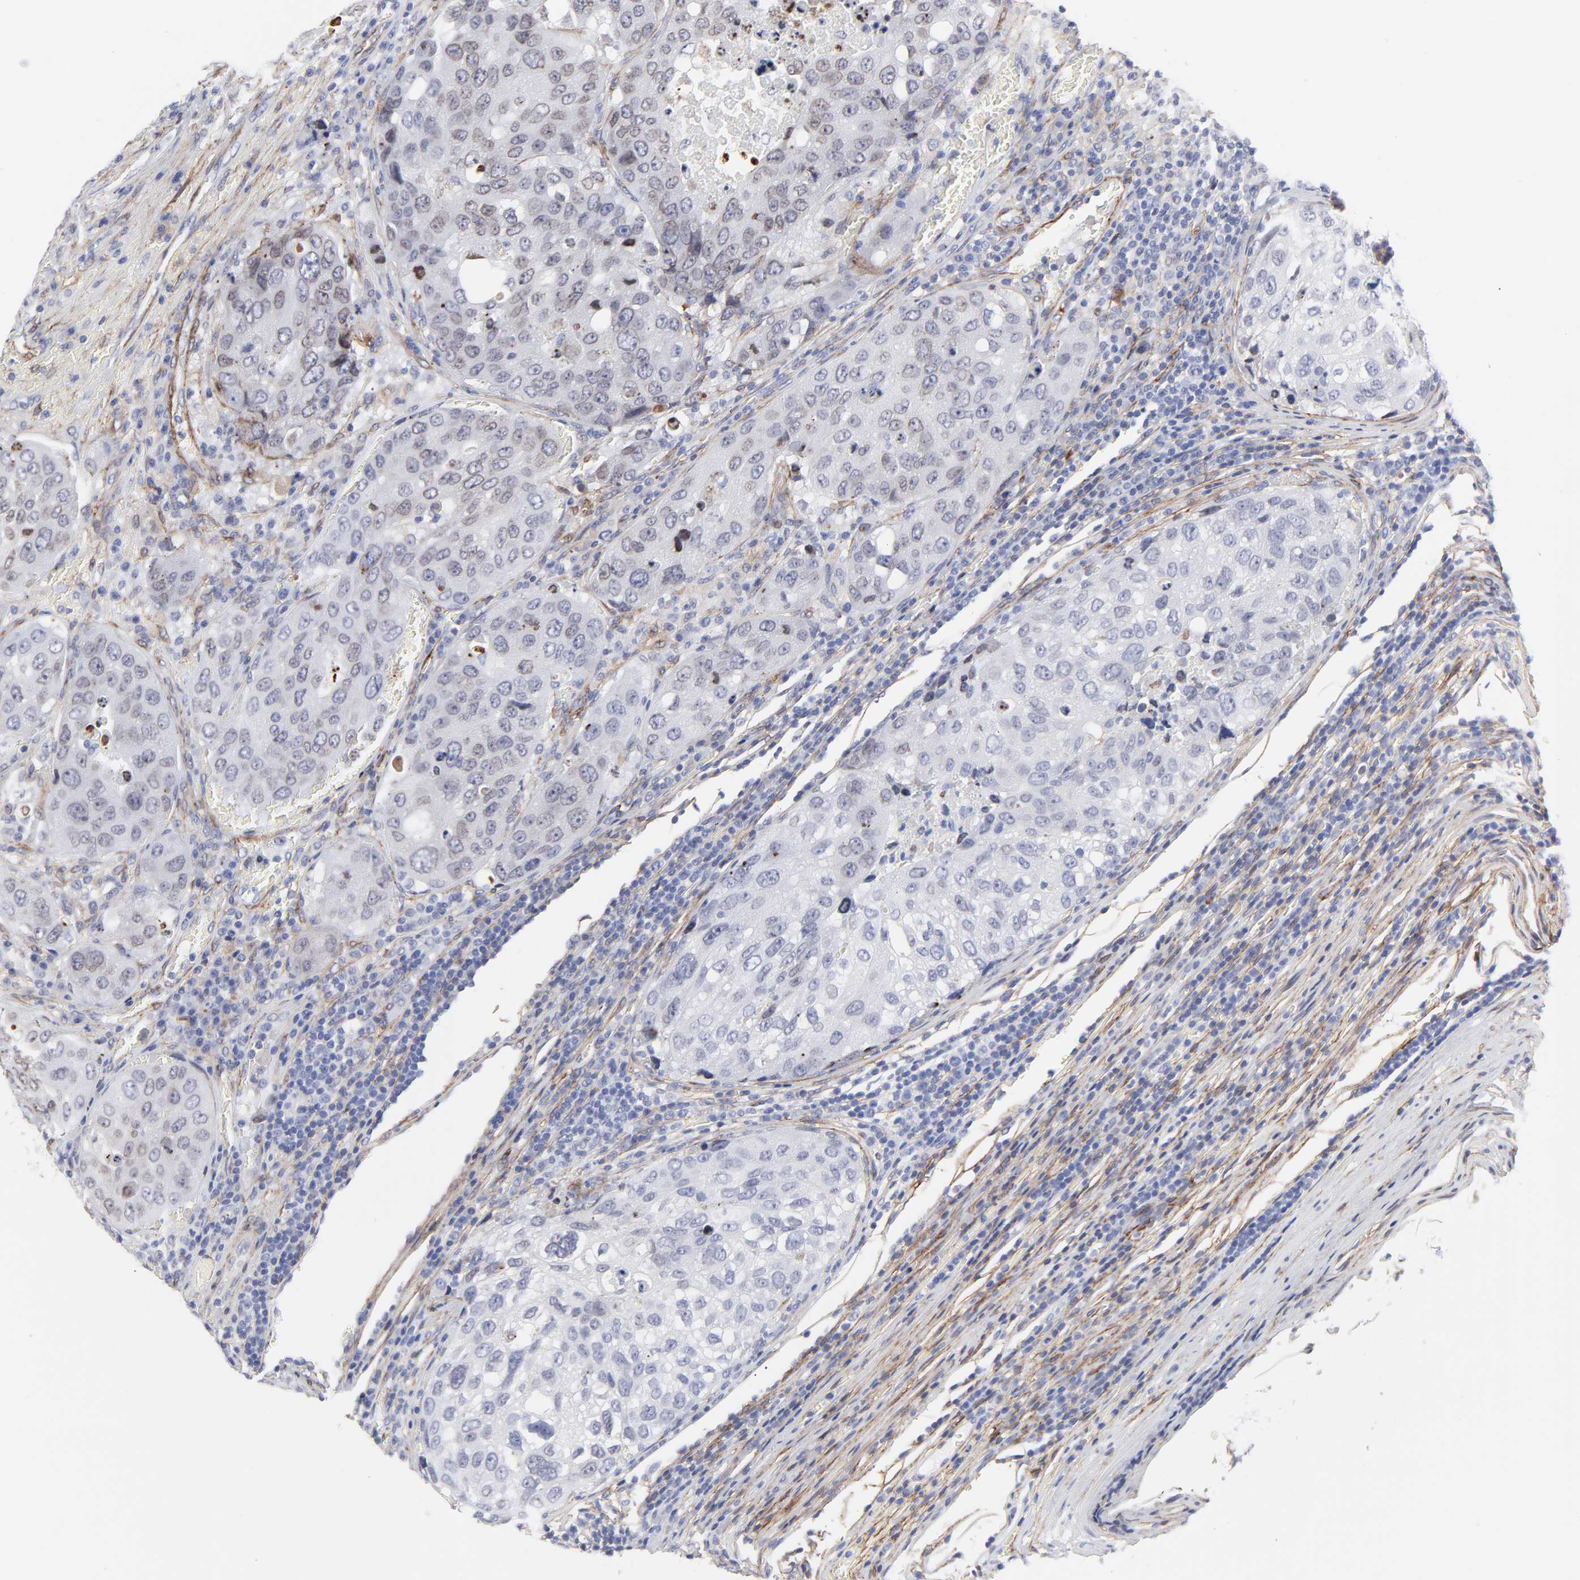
{"staining": {"intensity": "moderate", "quantity": "<25%", "location": "cytoplasmic/membranous,nuclear"}, "tissue": "urothelial cancer", "cell_type": "Tumor cells", "image_type": "cancer", "snomed": [{"axis": "morphology", "description": "Urothelial carcinoma, High grade"}, {"axis": "topography", "description": "Lymph node"}, {"axis": "topography", "description": "Urinary bladder"}], "caption": "Moderate cytoplasmic/membranous and nuclear expression is identified in about <25% of tumor cells in urothelial carcinoma (high-grade).", "gene": "PDGFRB", "patient": {"sex": "male", "age": 51}}